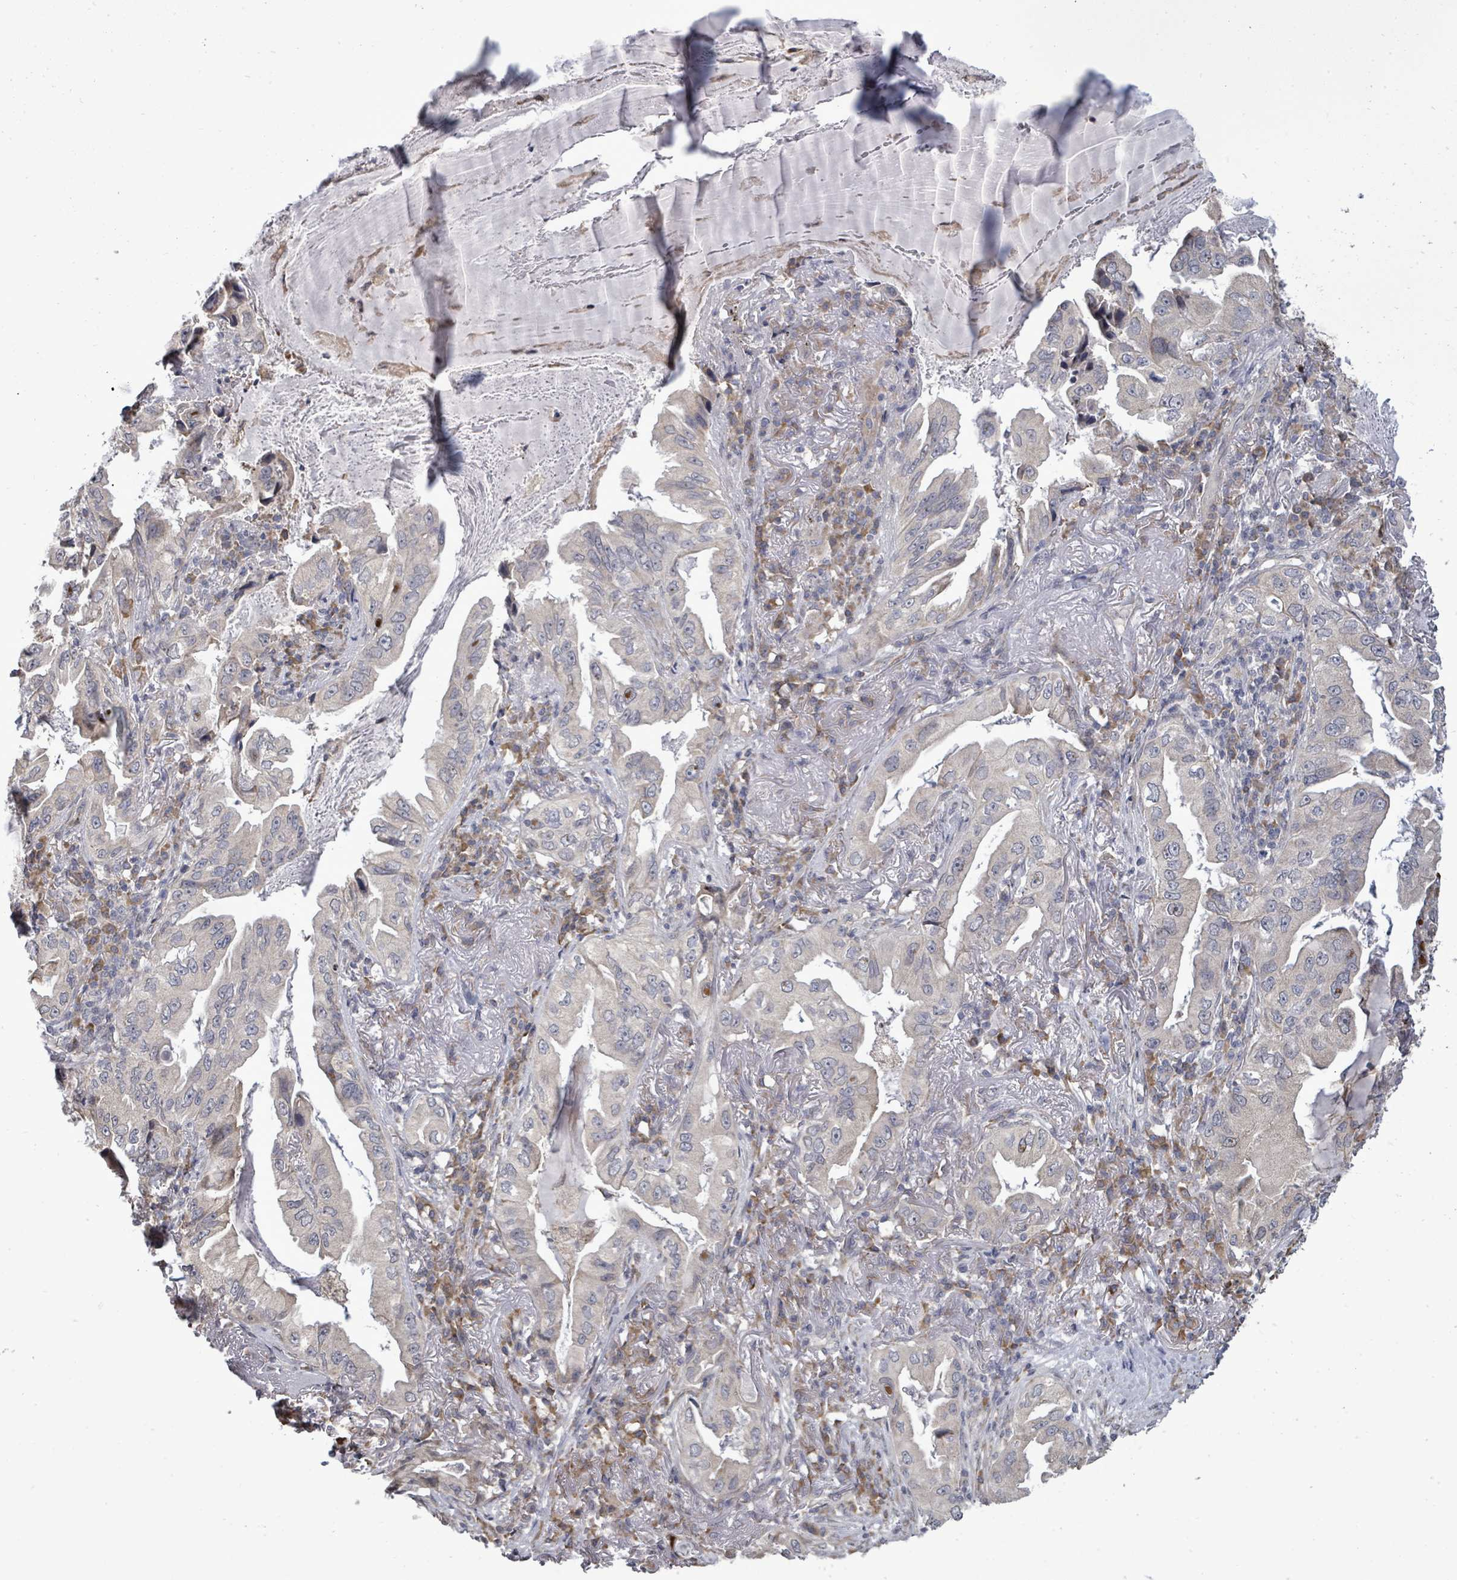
{"staining": {"intensity": "negative", "quantity": "none", "location": "none"}, "tissue": "lung cancer", "cell_type": "Tumor cells", "image_type": "cancer", "snomed": [{"axis": "morphology", "description": "Adenocarcinoma, NOS"}, {"axis": "topography", "description": "Lung"}], "caption": "Lung adenocarcinoma was stained to show a protein in brown. There is no significant positivity in tumor cells.", "gene": "POMGNT2", "patient": {"sex": "female", "age": 69}}